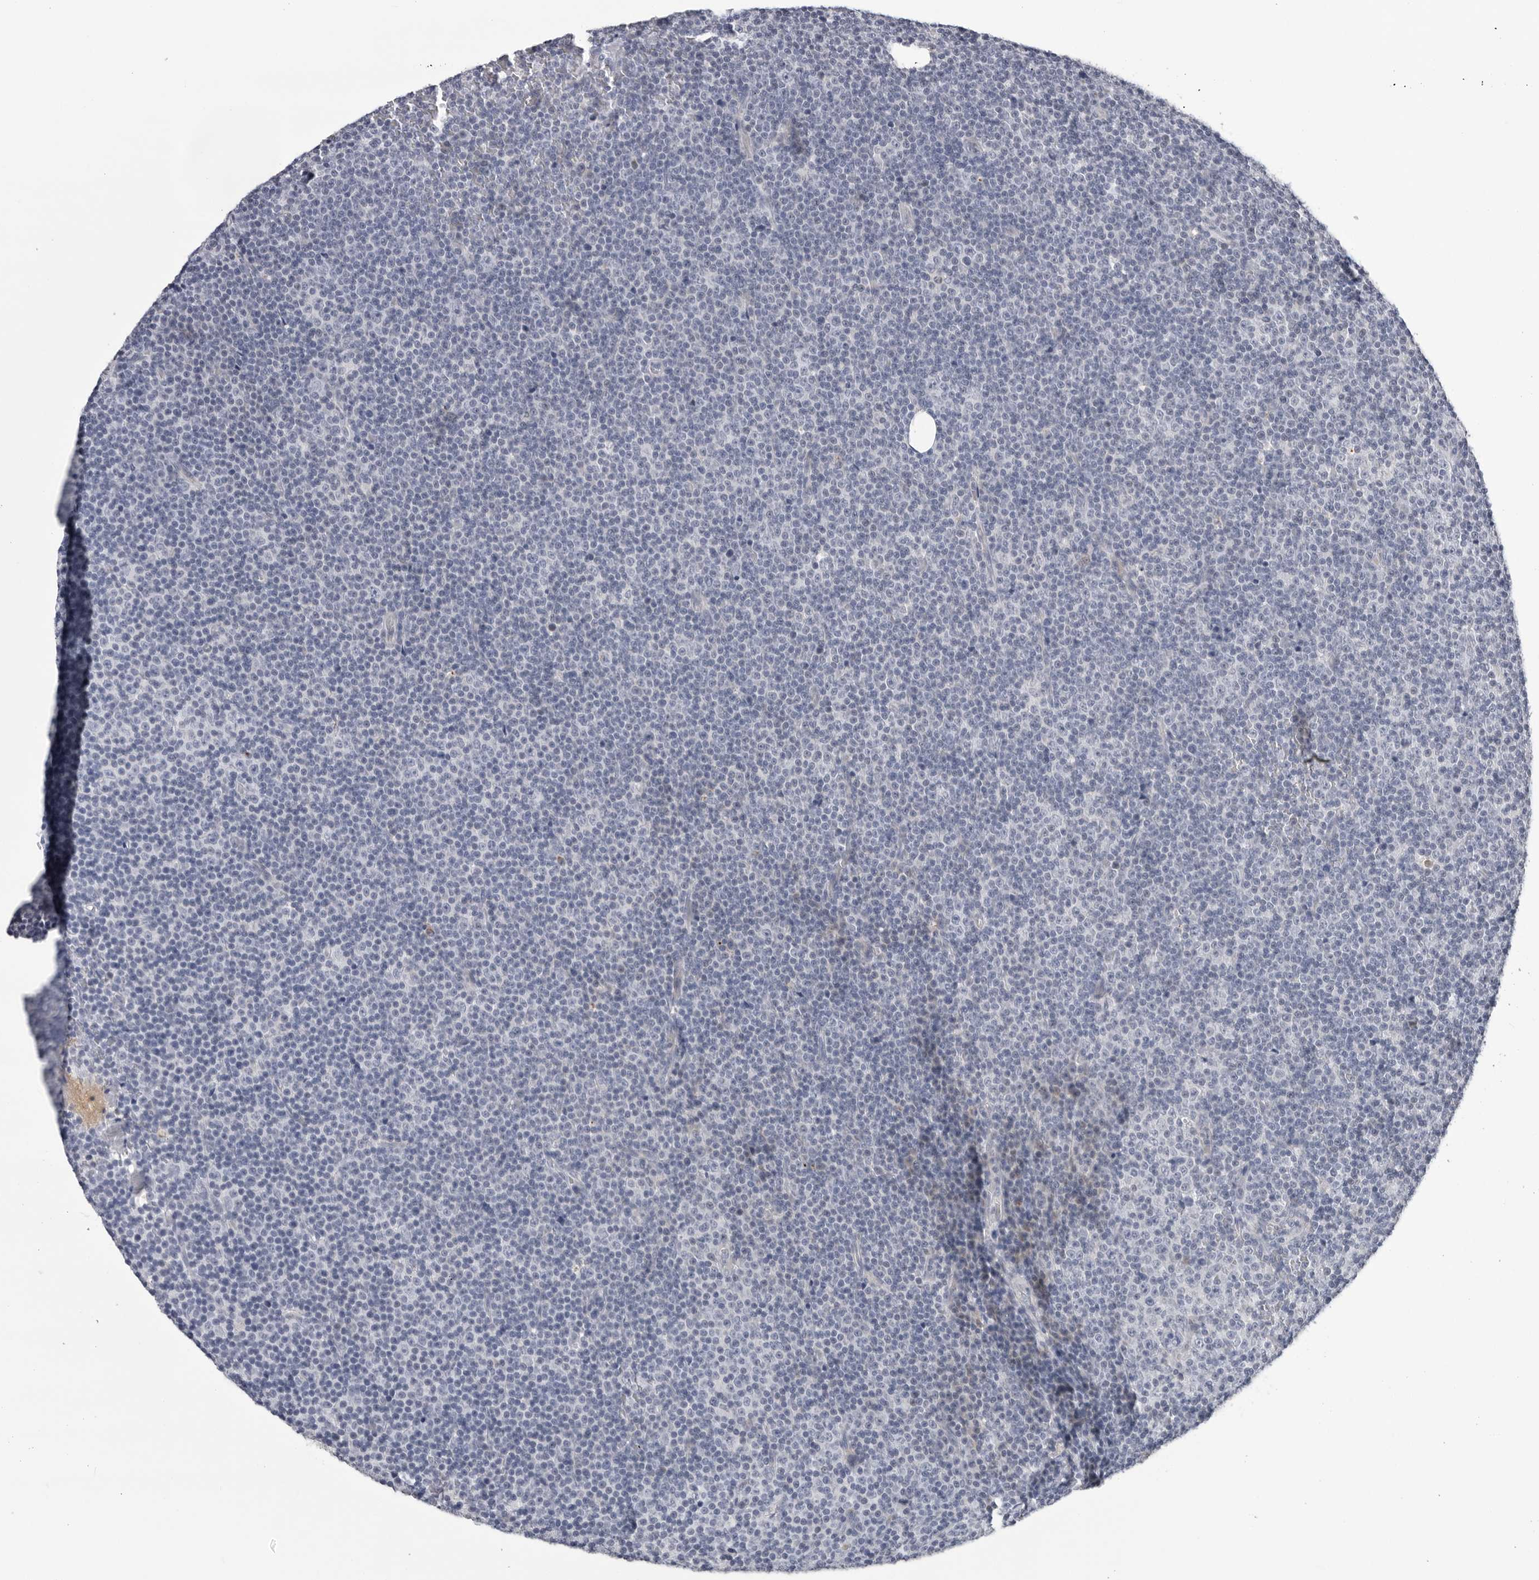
{"staining": {"intensity": "negative", "quantity": "none", "location": "none"}, "tissue": "lymphoma", "cell_type": "Tumor cells", "image_type": "cancer", "snomed": [{"axis": "morphology", "description": "Malignant lymphoma, non-Hodgkin's type, Low grade"}, {"axis": "topography", "description": "Lymph node"}], "caption": "Malignant lymphoma, non-Hodgkin's type (low-grade) was stained to show a protein in brown. There is no significant staining in tumor cells.", "gene": "ZNF502", "patient": {"sex": "female", "age": 67}}